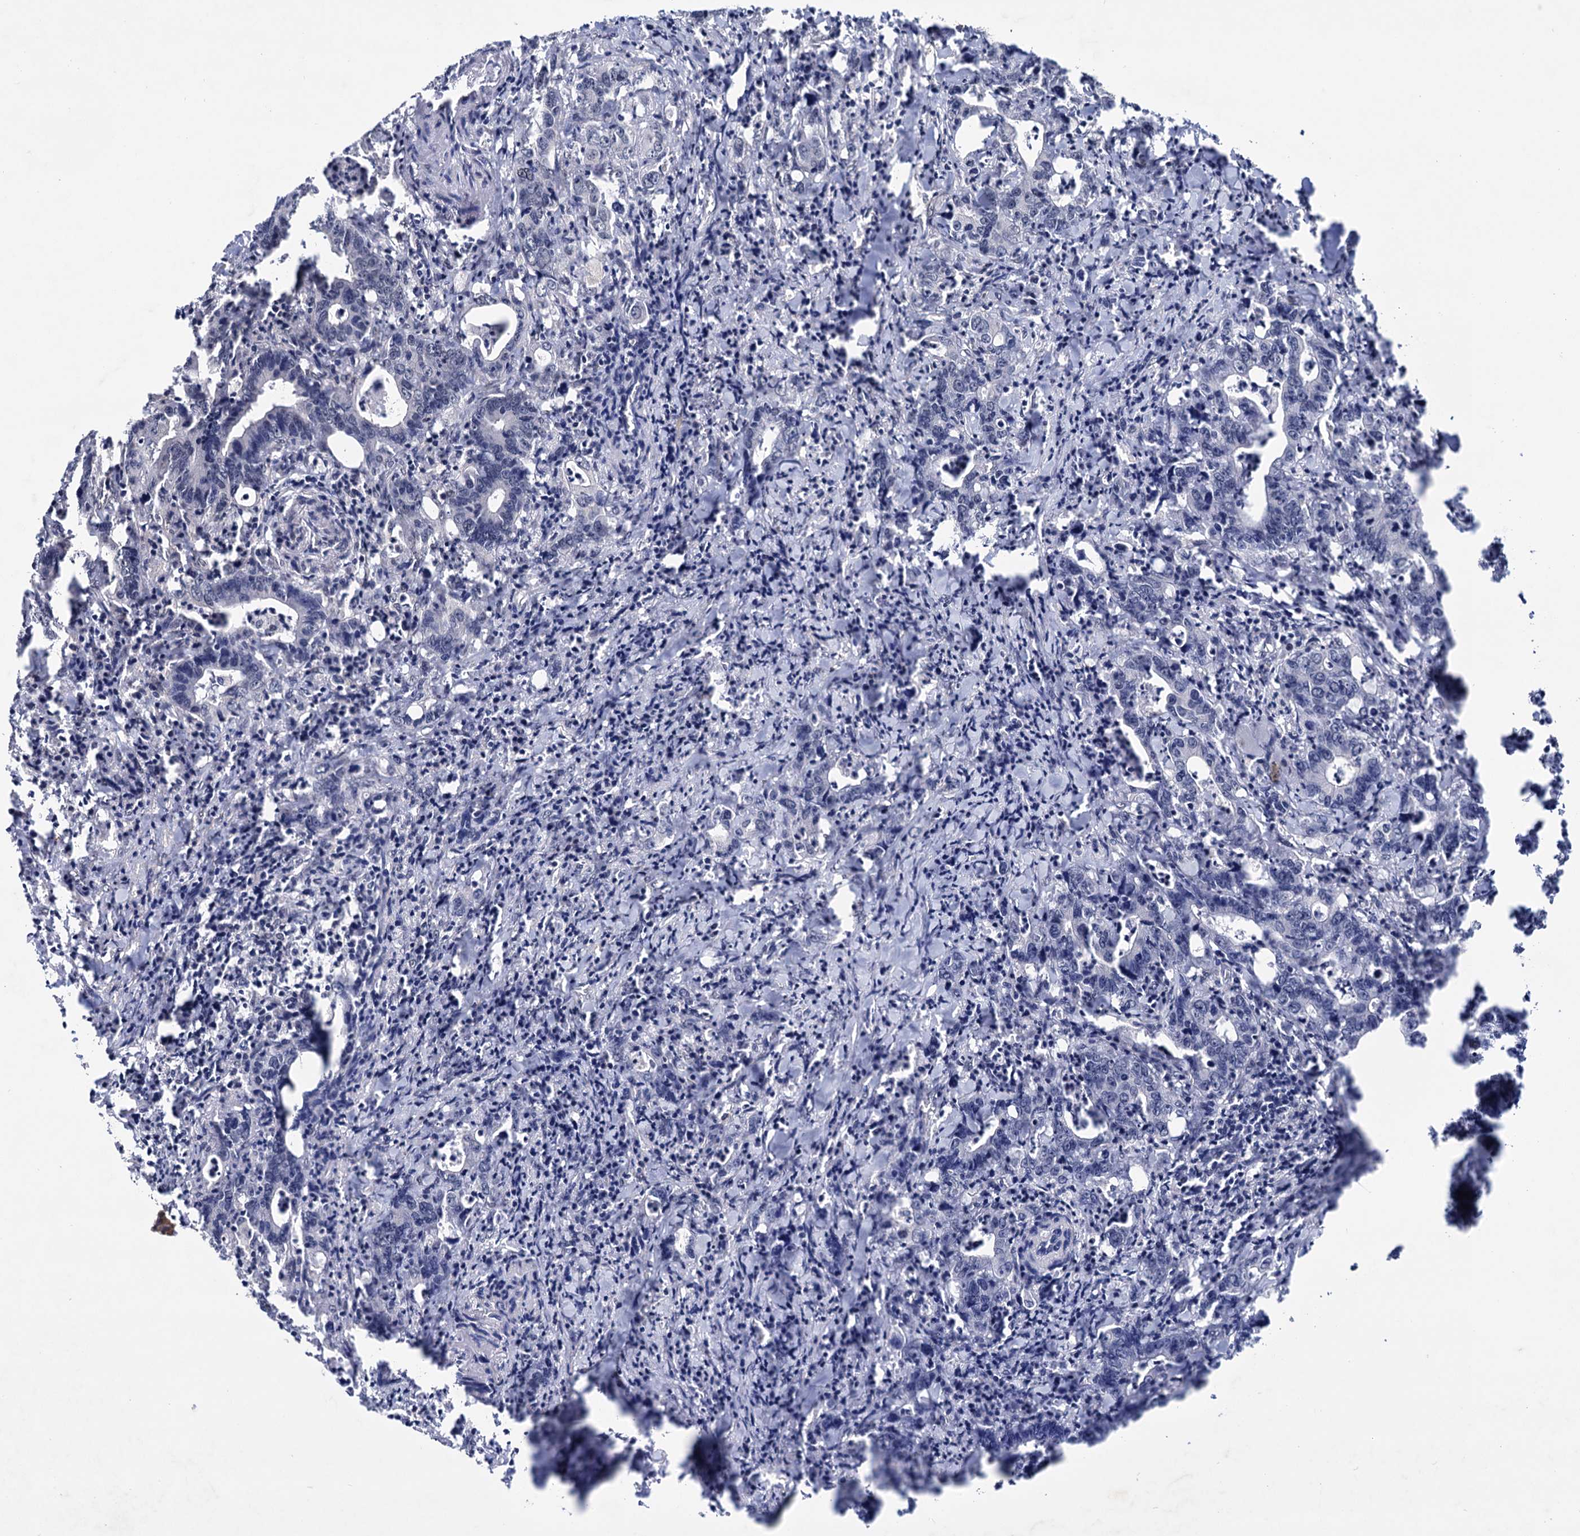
{"staining": {"intensity": "negative", "quantity": "none", "location": "none"}, "tissue": "colorectal cancer", "cell_type": "Tumor cells", "image_type": "cancer", "snomed": [{"axis": "morphology", "description": "Adenocarcinoma, NOS"}, {"axis": "topography", "description": "Colon"}], "caption": "The histopathology image reveals no significant positivity in tumor cells of colorectal cancer. (DAB immunohistochemistry (IHC) visualized using brightfield microscopy, high magnification).", "gene": "TBC1D12", "patient": {"sex": "female", "age": 75}}